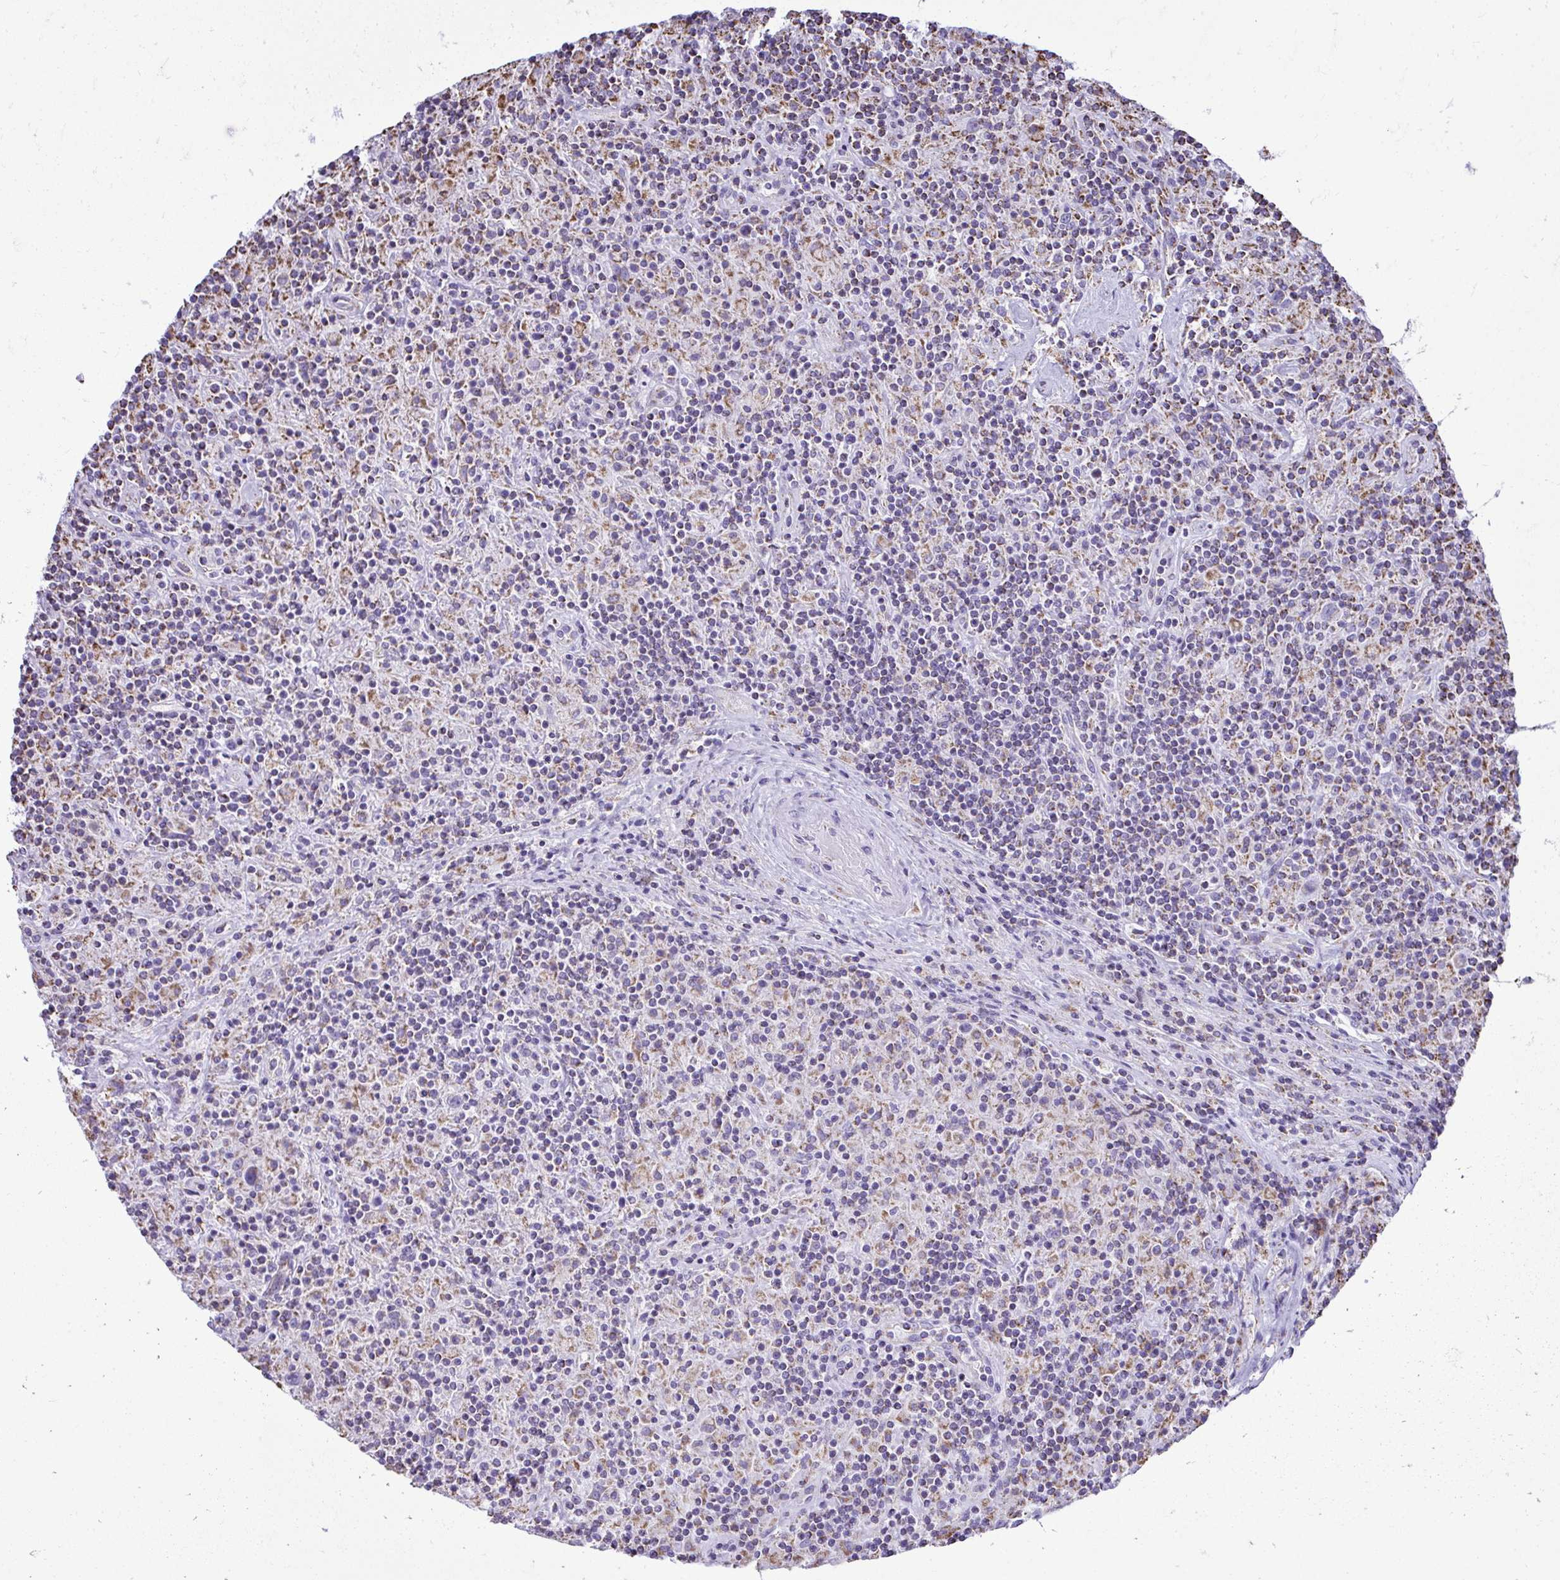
{"staining": {"intensity": "negative", "quantity": "none", "location": "none"}, "tissue": "lymphoma", "cell_type": "Tumor cells", "image_type": "cancer", "snomed": [{"axis": "morphology", "description": "Hodgkin's disease, NOS"}, {"axis": "topography", "description": "Lymph node"}], "caption": "This micrograph is of Hodgkin's disease stained with immunohistochemistry (IHC) to label a protein in brown with the nuclei are counter-stained blue. There is no positivity in tumor cells.", "gene": "MPZL2", "patient": {"sex": "male", "age": 70}}